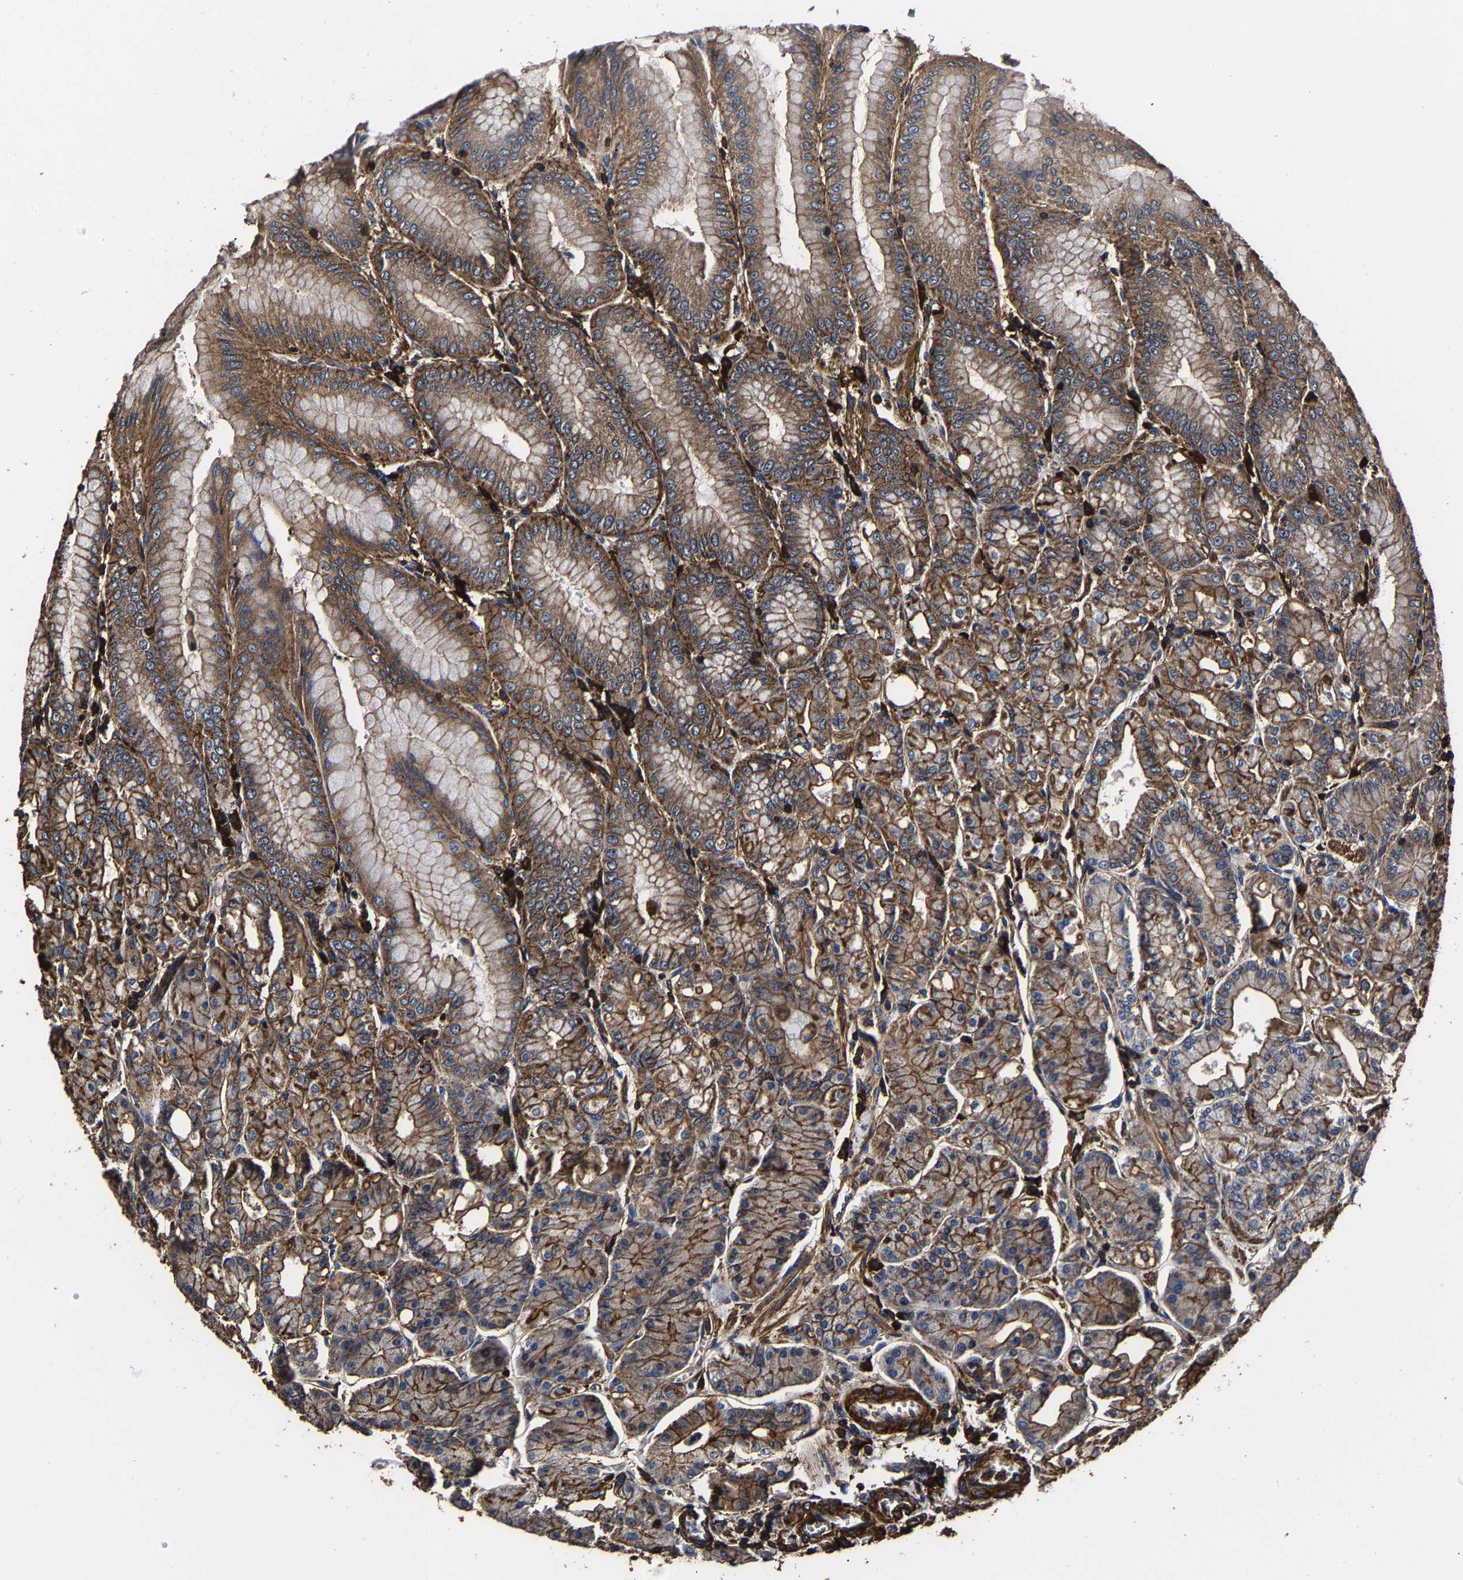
{"staining": {"intensity": "moderate", "quantity": ">75%", "location": "cytoplasmic/membranous"}, "tissue": "stomach", "cell_type": "Glandular cells", "image_type": "normal", "snomed": [{"axis": "morphology", "description": "Normal tissue, NOS"}, {"axis": "topography", "description": "Stomach, lower"}], "caption": "Stomach stained with DAB (3,3'-diaminobenzidine) IHC exhibits medium levels of moderate cytoplasmic/membranous positivity in about >75% of glandular cells.", "gene": "SSH3", "patient": {"sex": "male", "age": 71}}